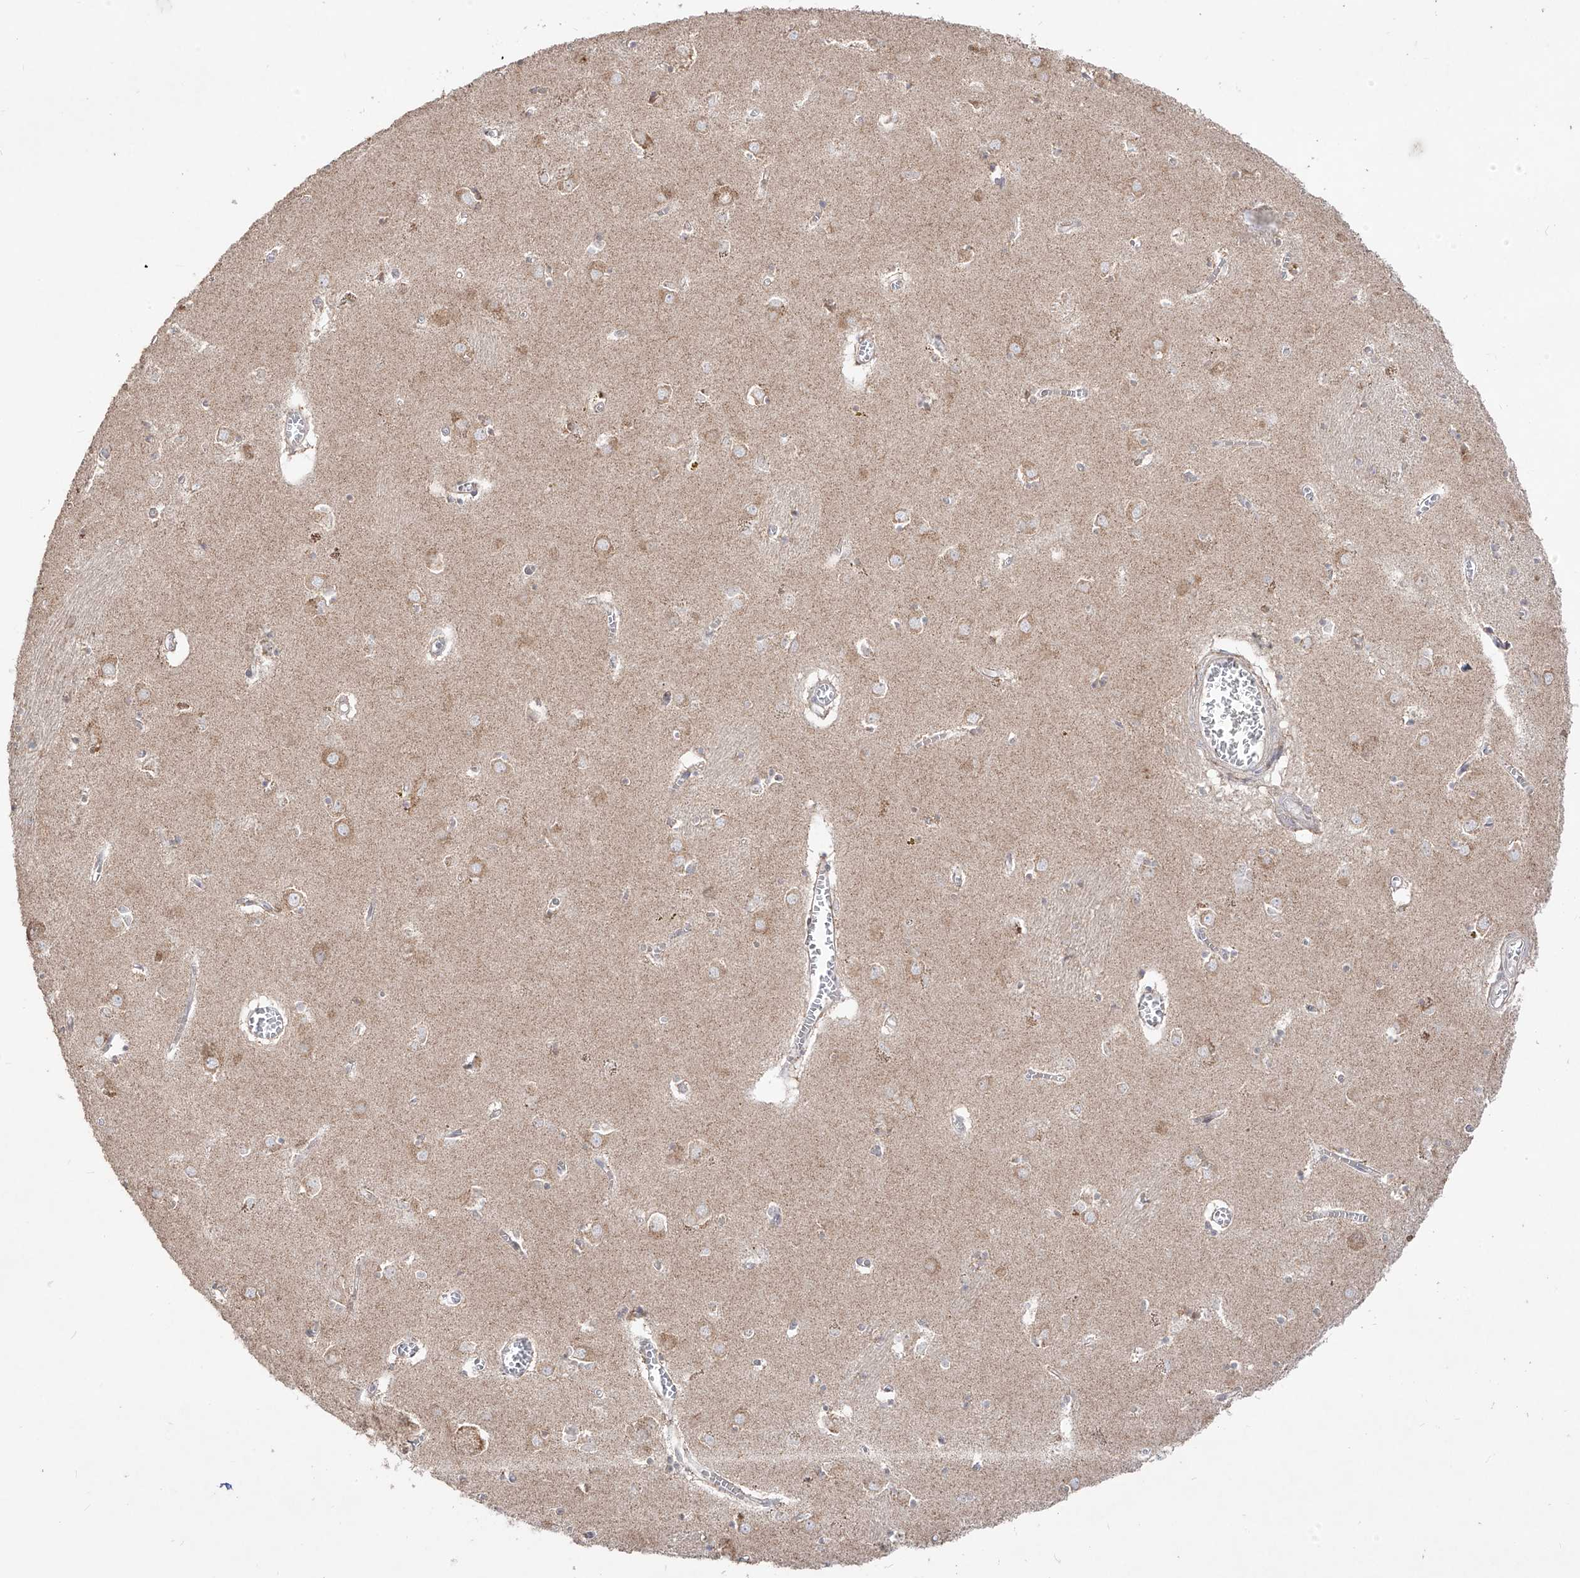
{"staining": {"intensity": "negative", "quantity": "none", "location": "none"}, "tissue": "caudate", "cell_type": "Glial cells", "image_type": "normal", "snomed": [{"axis": "morphology", "description": "Normal tissue, NOS"}, {"axis": "topography", "description": "Lateral ventricle wall"}], "caption": "Immunohistochemistry histopathology image of normal human caudate stained for a protein (brown), which demonstrates no positivity in glial cells. (DAB (3,3'-diaminobenzidine) immunohistochemistry (IHC), high magnification).", "gene": "YKT6", "patient": {"sex": "male", "age": 70}}